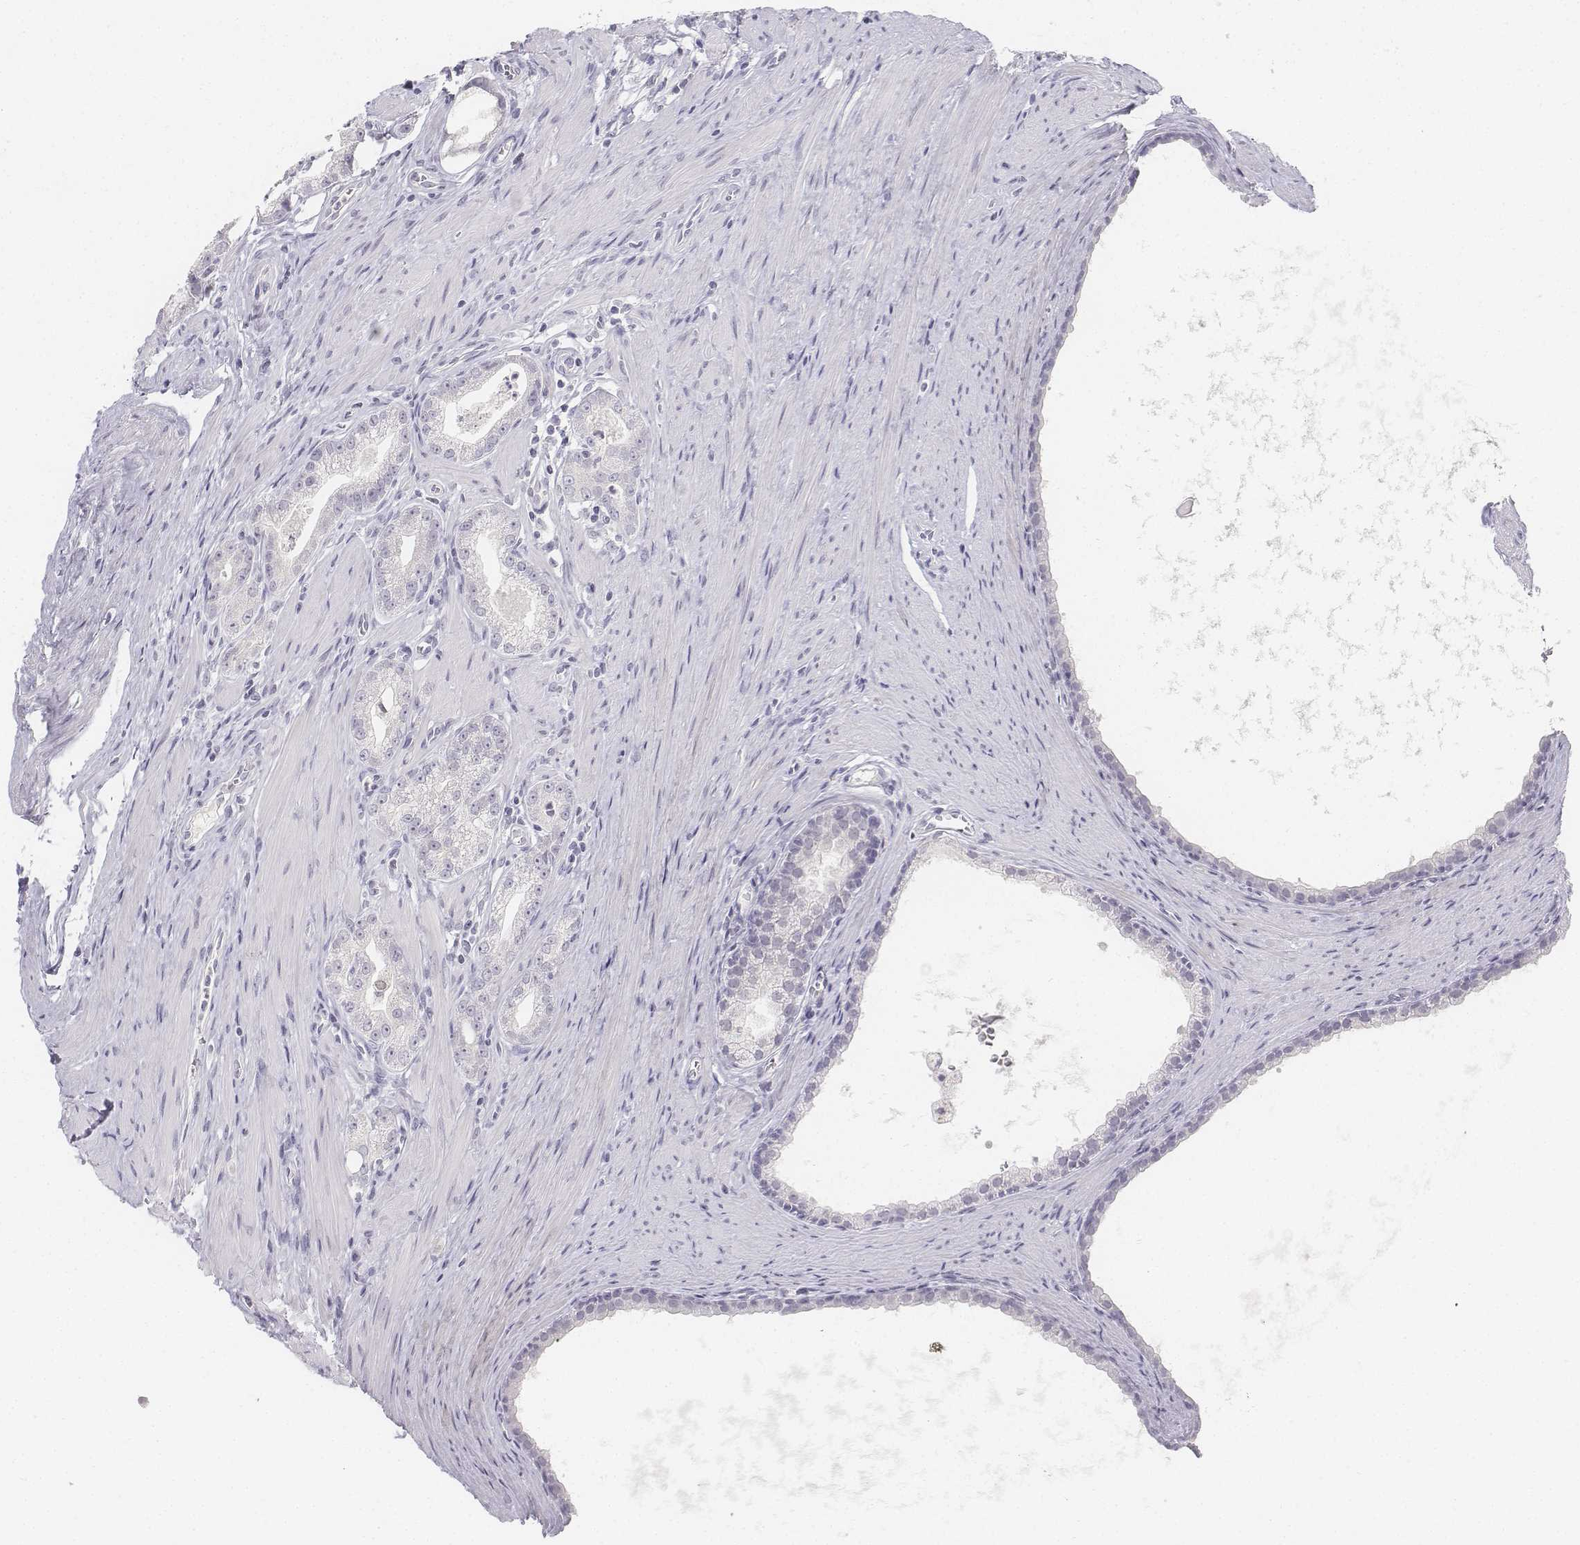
{"staining": {"intensity": "negative", "quantity": "none", "location": "none"}, "tissue": "prostate cancer", "cell_type": "Tumor cells", "image_type": "cancer", "snomed": [{"axis": "morphology", "description": "Adenocarcinoma, NOS"}, {"axis": "topography", "description": "Prostate"}], "caption": "An IHC photomicrograph of prostate adenocarcinoma is shown. There is no staining in tumor cells of prostate adenocarcinoma.", "gene": "UCN2", "patient": {"sex": "male", "age": 71}}